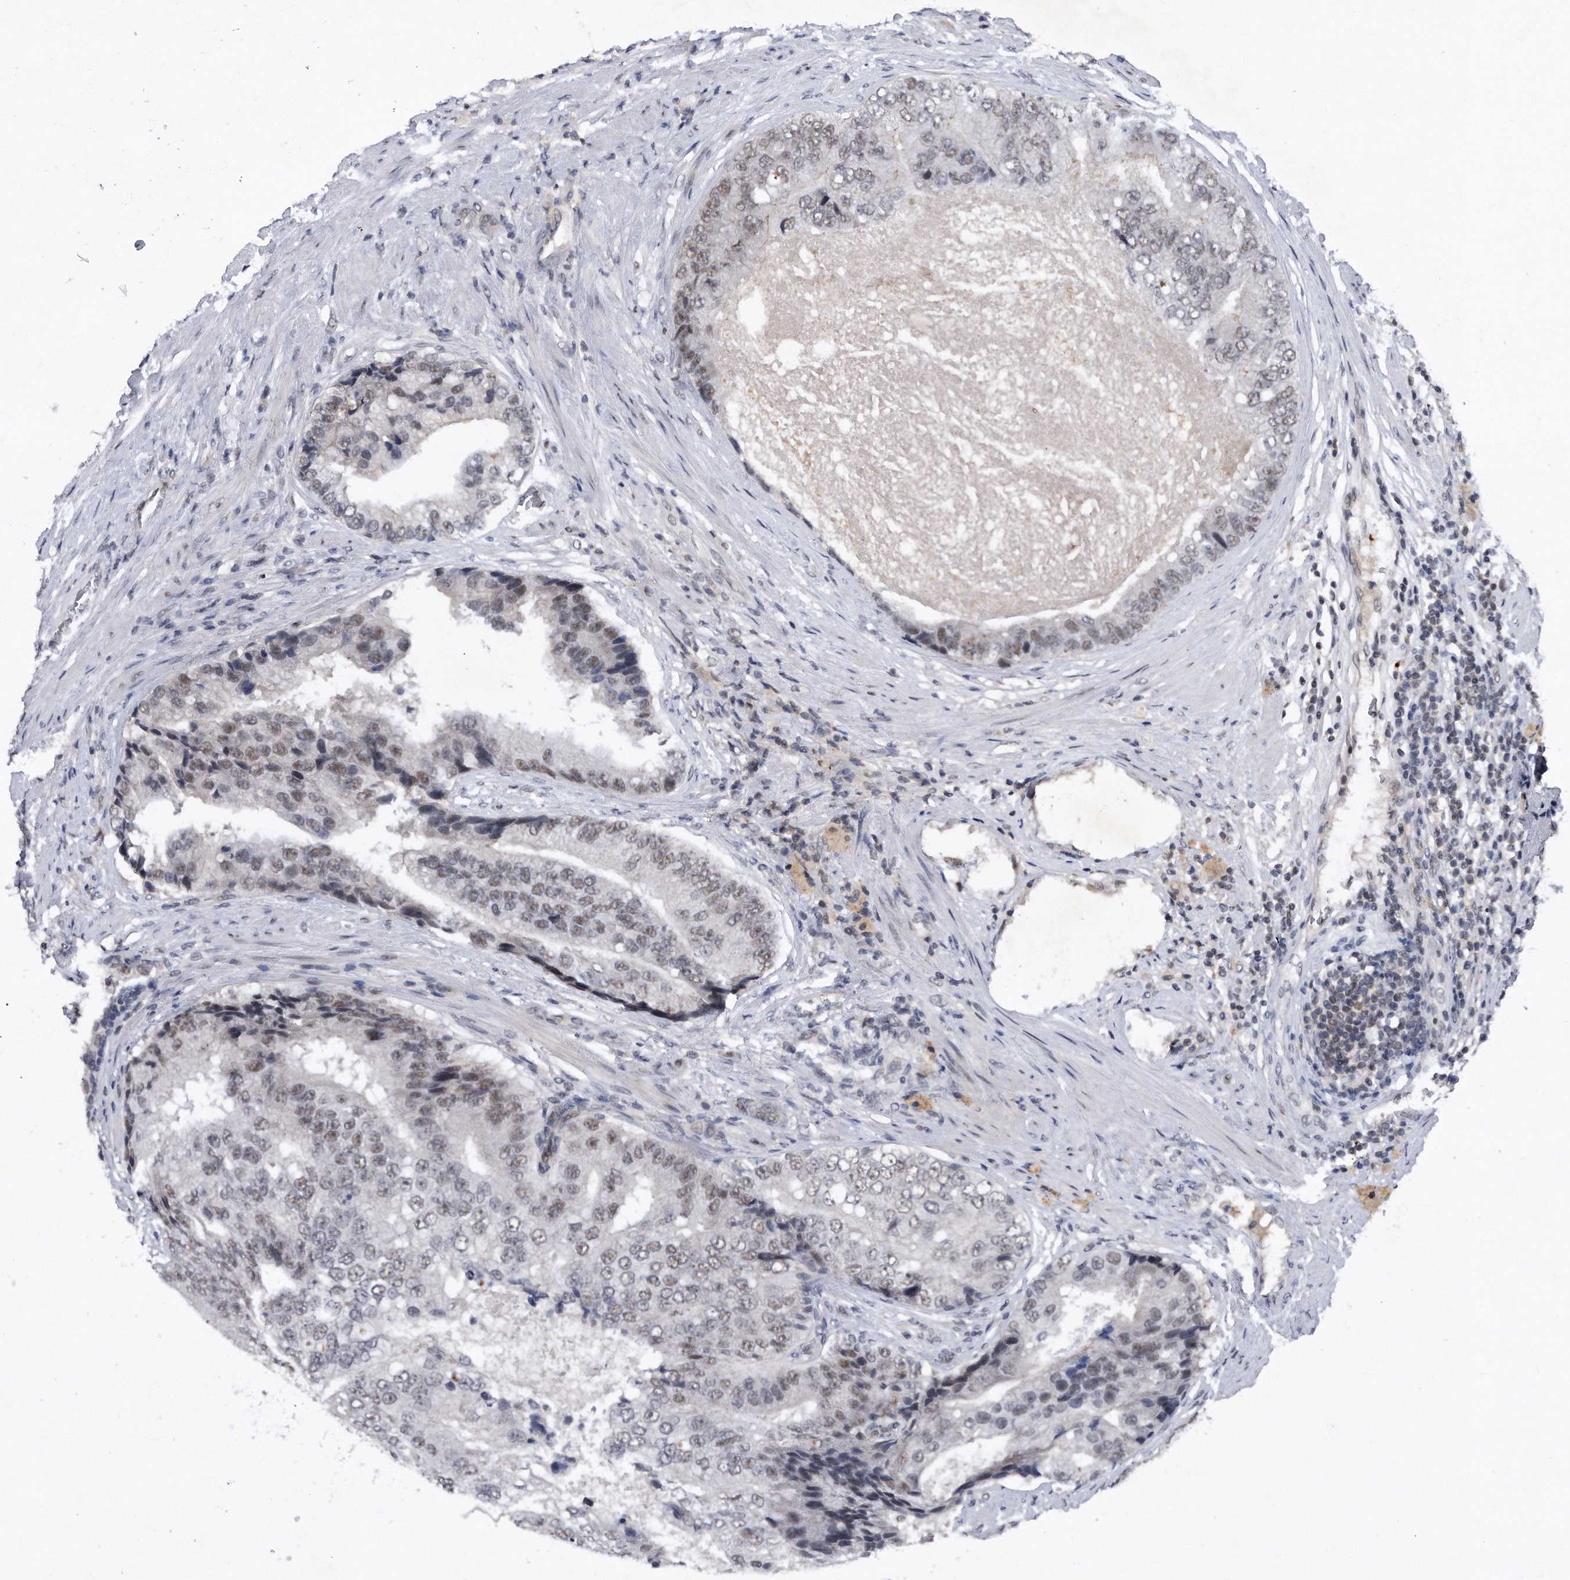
{"staining": {"intensity": "weak", "quantity": "<25%", "location": "nuclear"}, "tissue": "prostate cancer", "cell_type": "Tumor cells", "image_type": "cancer", "snomed": [{"axis": "morphology", "description": "Adenocarcinoma, High grade"}, {"axis": "topography", "description": "Prostate"}], "caption": "A photomicrograph of prostate high-grade adenocarcinoma stained for a protein demonstrates no brown staining in tumor cells.", "gene": "VIRMA", "patient": {"sex": "male", "age": 70}}